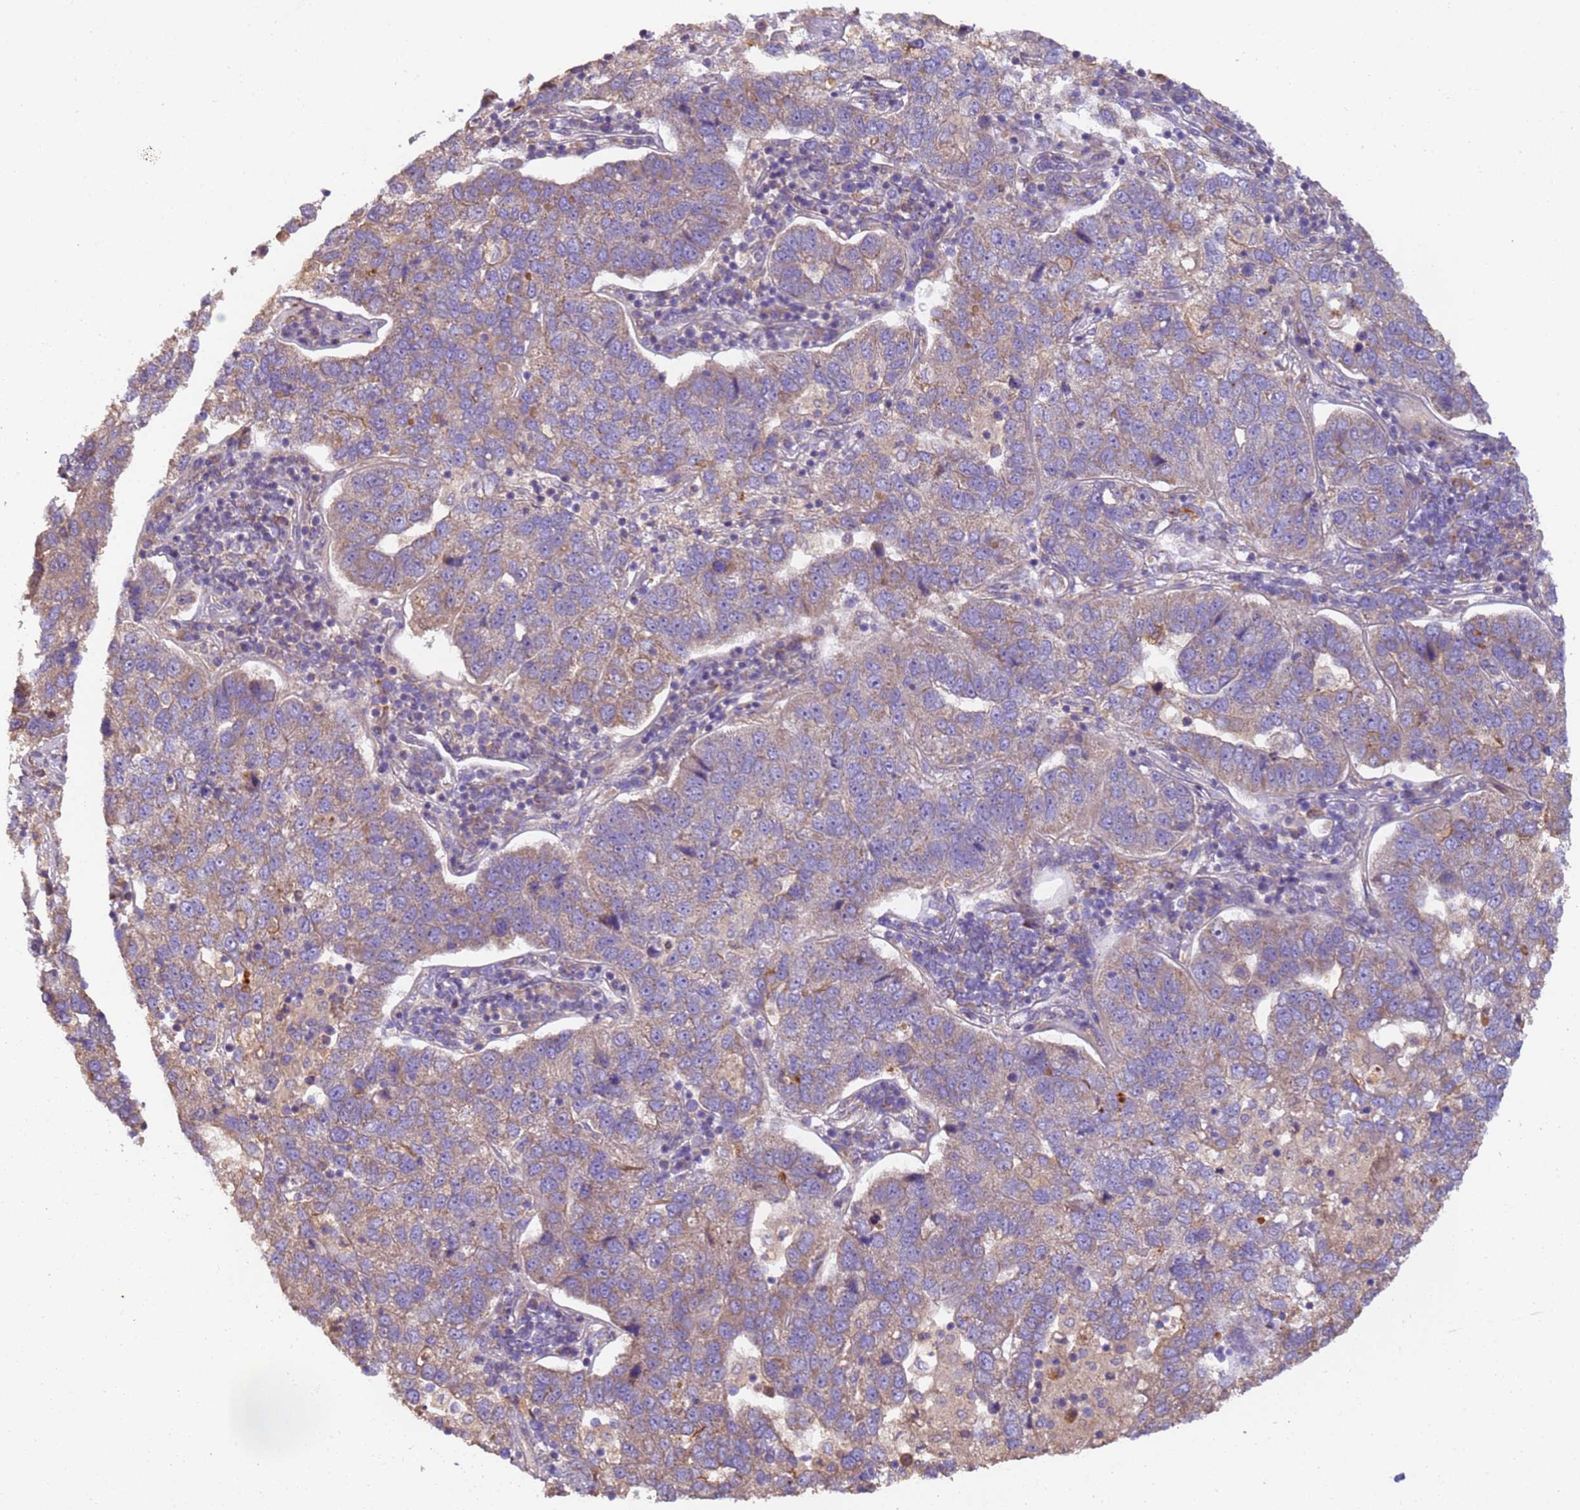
{"staining": {"intensity": "moderate", "quantity": "25%-75%", "location": "cytoplasmic/membranous"}, "tissue": "pancreatic cancer", "cell_type": "Tumor cells", "image_type": "cancer", "snomed": [{"axis": "morphology", "description": "Adenocarcinoma, NOS"}, {"axis": "topography", "description": "Pancreas"}], "caption": "Immunohistochemical staining of human pancreatic cancer (adenocarcinoma) displays medium levels of moderate cytoplasmic/membranous staining in approximately 25%-75% of tumor cells.", "gene": "TIGAR", "patient": {"sex": "female", "age": 61}}